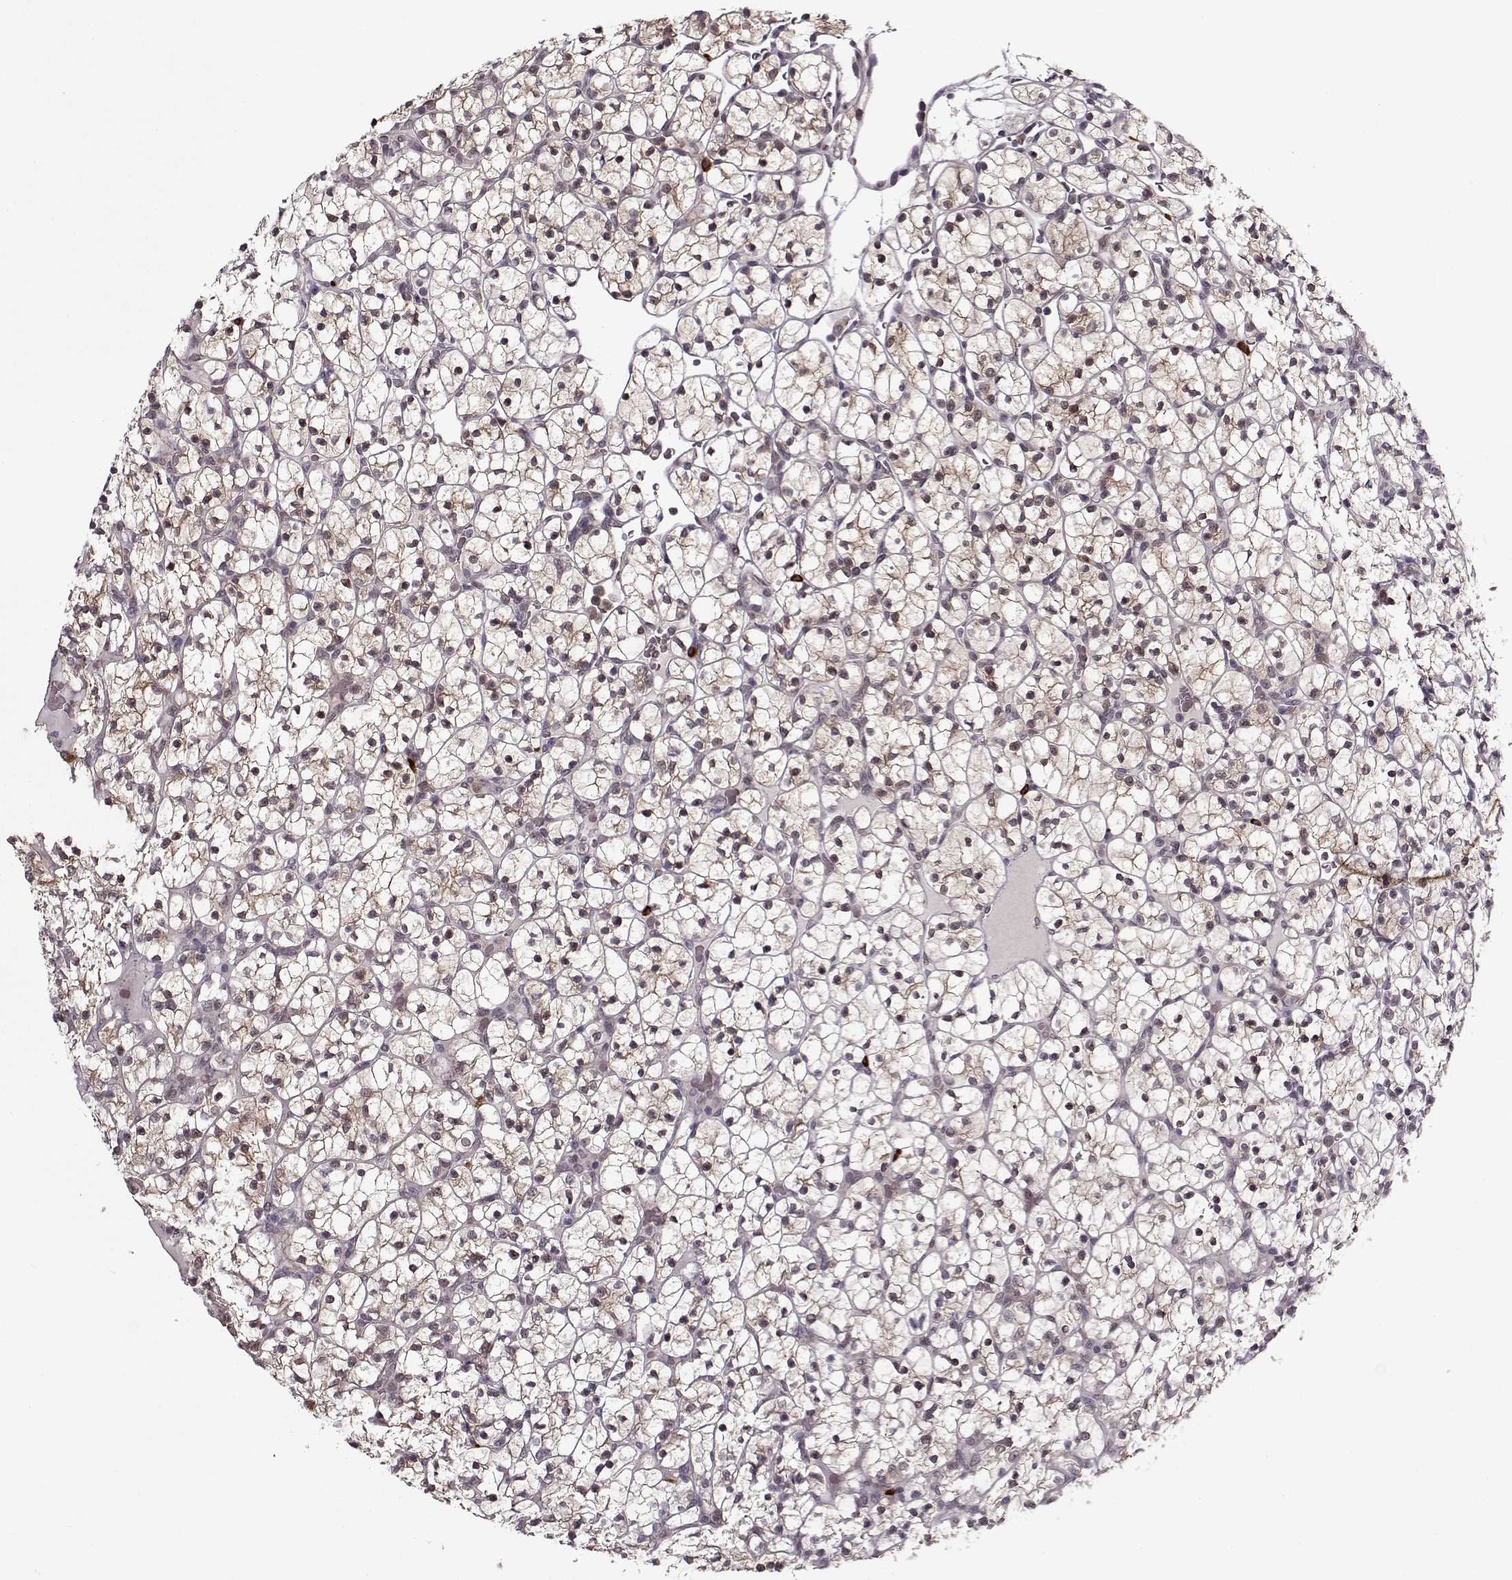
{"staining": {"intensity": "moderate", "quantity": "<25%", "location": "cytoplasmic/membranous"}, "tissue": "renal cancer", "cell_type": "Tumor cells", "image_type": "cancer", "snomed": [{"axis": "morphology", "description": "Adenocarcinoma, NOS"}, {"axis": "topography", "description": "Kidney"}], "caption": "Renal cancer (adenocarcinoma) tissue displays moderate cytoplasmic/membranous expression in about <25% of tumor cells", "gene": "DENND4B", "patient": {"sex": "female", "age": 89}}